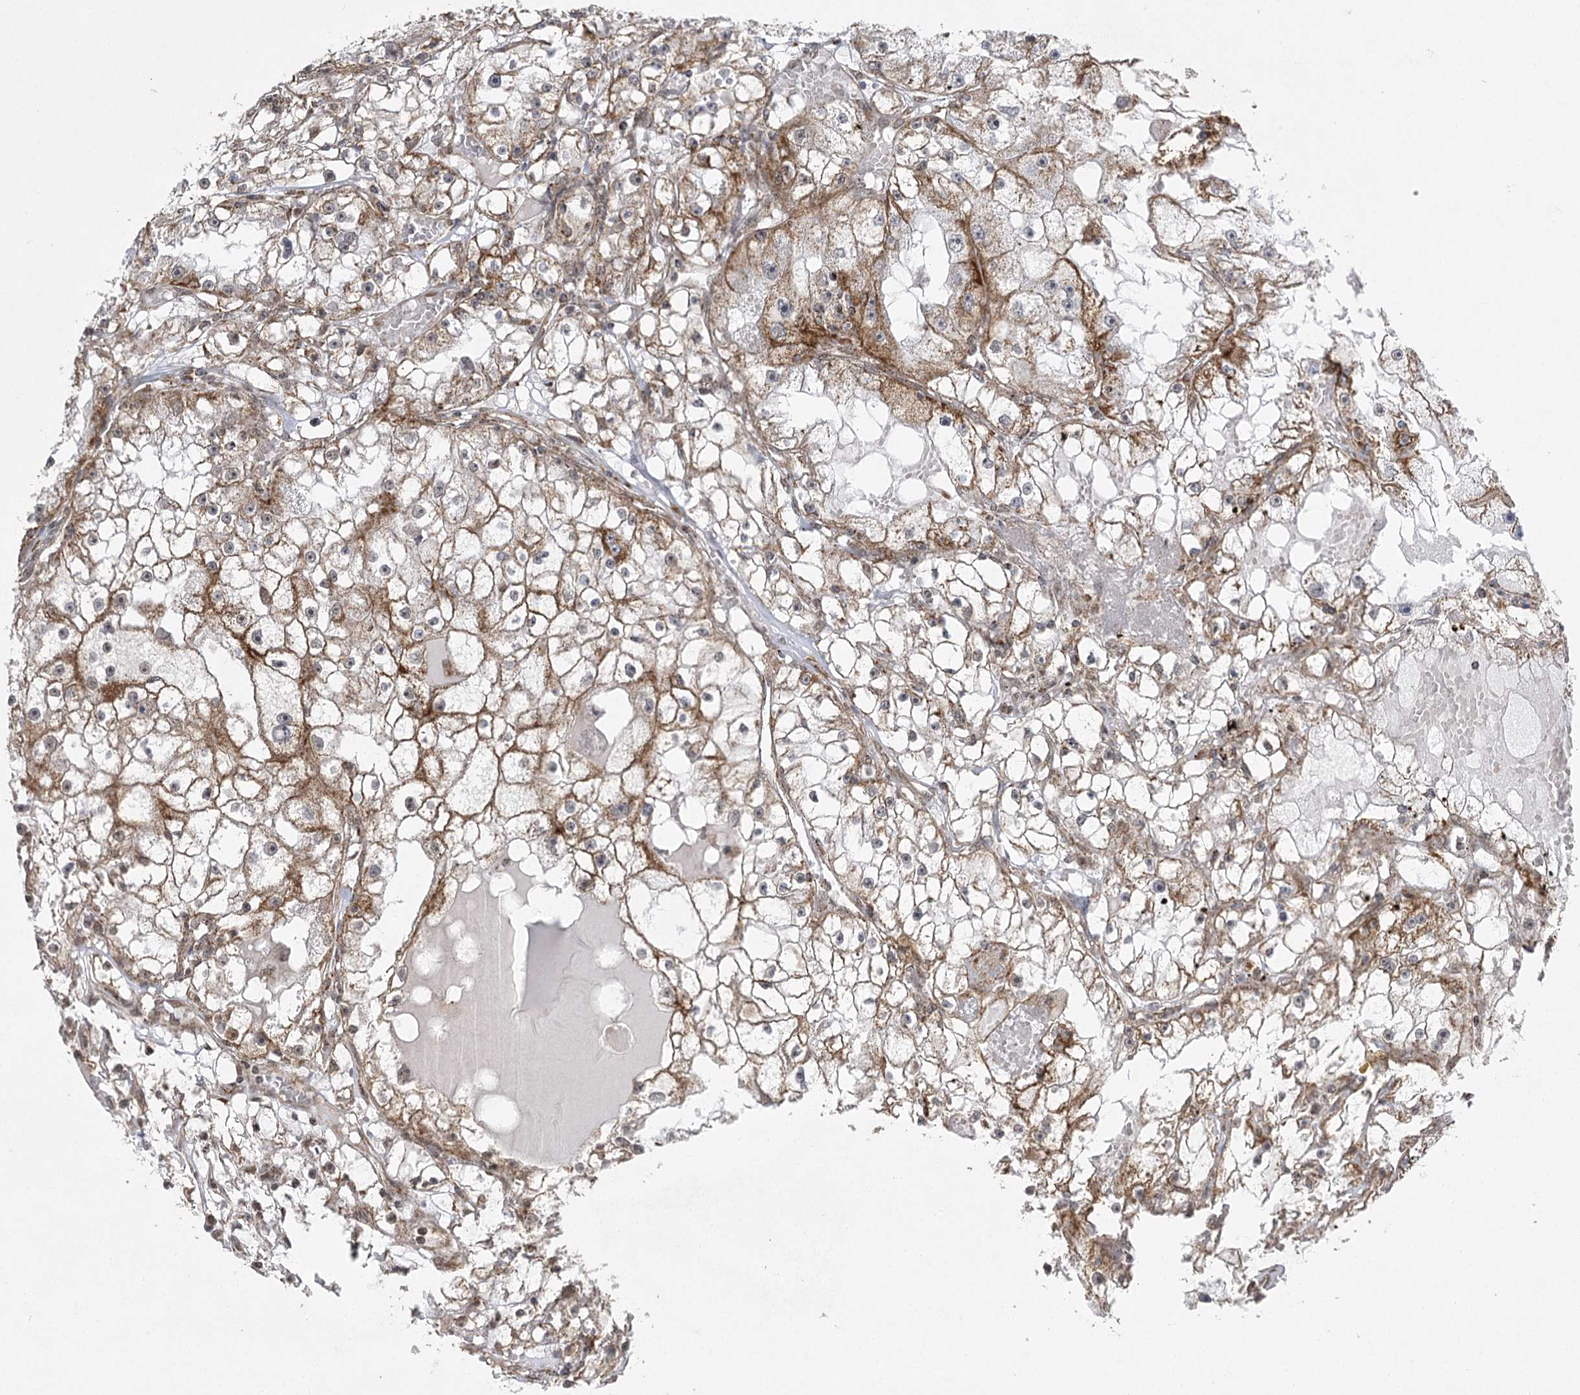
{"staining": {"intensity": "moderate", "quantity": "25%-75%", "location": "cytoplasmic/membranous"}, "tissue": "renal cancer", "cell_type": "Tumor cells", "image_type": "cancer", "snomed": [{"axis": "morphology", "description": "Adenocarcinoma, NOS"}, {"axis": "topography", "description": "Kidney"}], "caption": "Immunohistochemical staining of renal adenocarcinoma shows medium levels of moderate cytoplasmic/membranous protein staining in approximately 25%-75% of tumor cells.", "gene": "SLC4A1AP", "patient": {"sex": "male", "age": 56}}